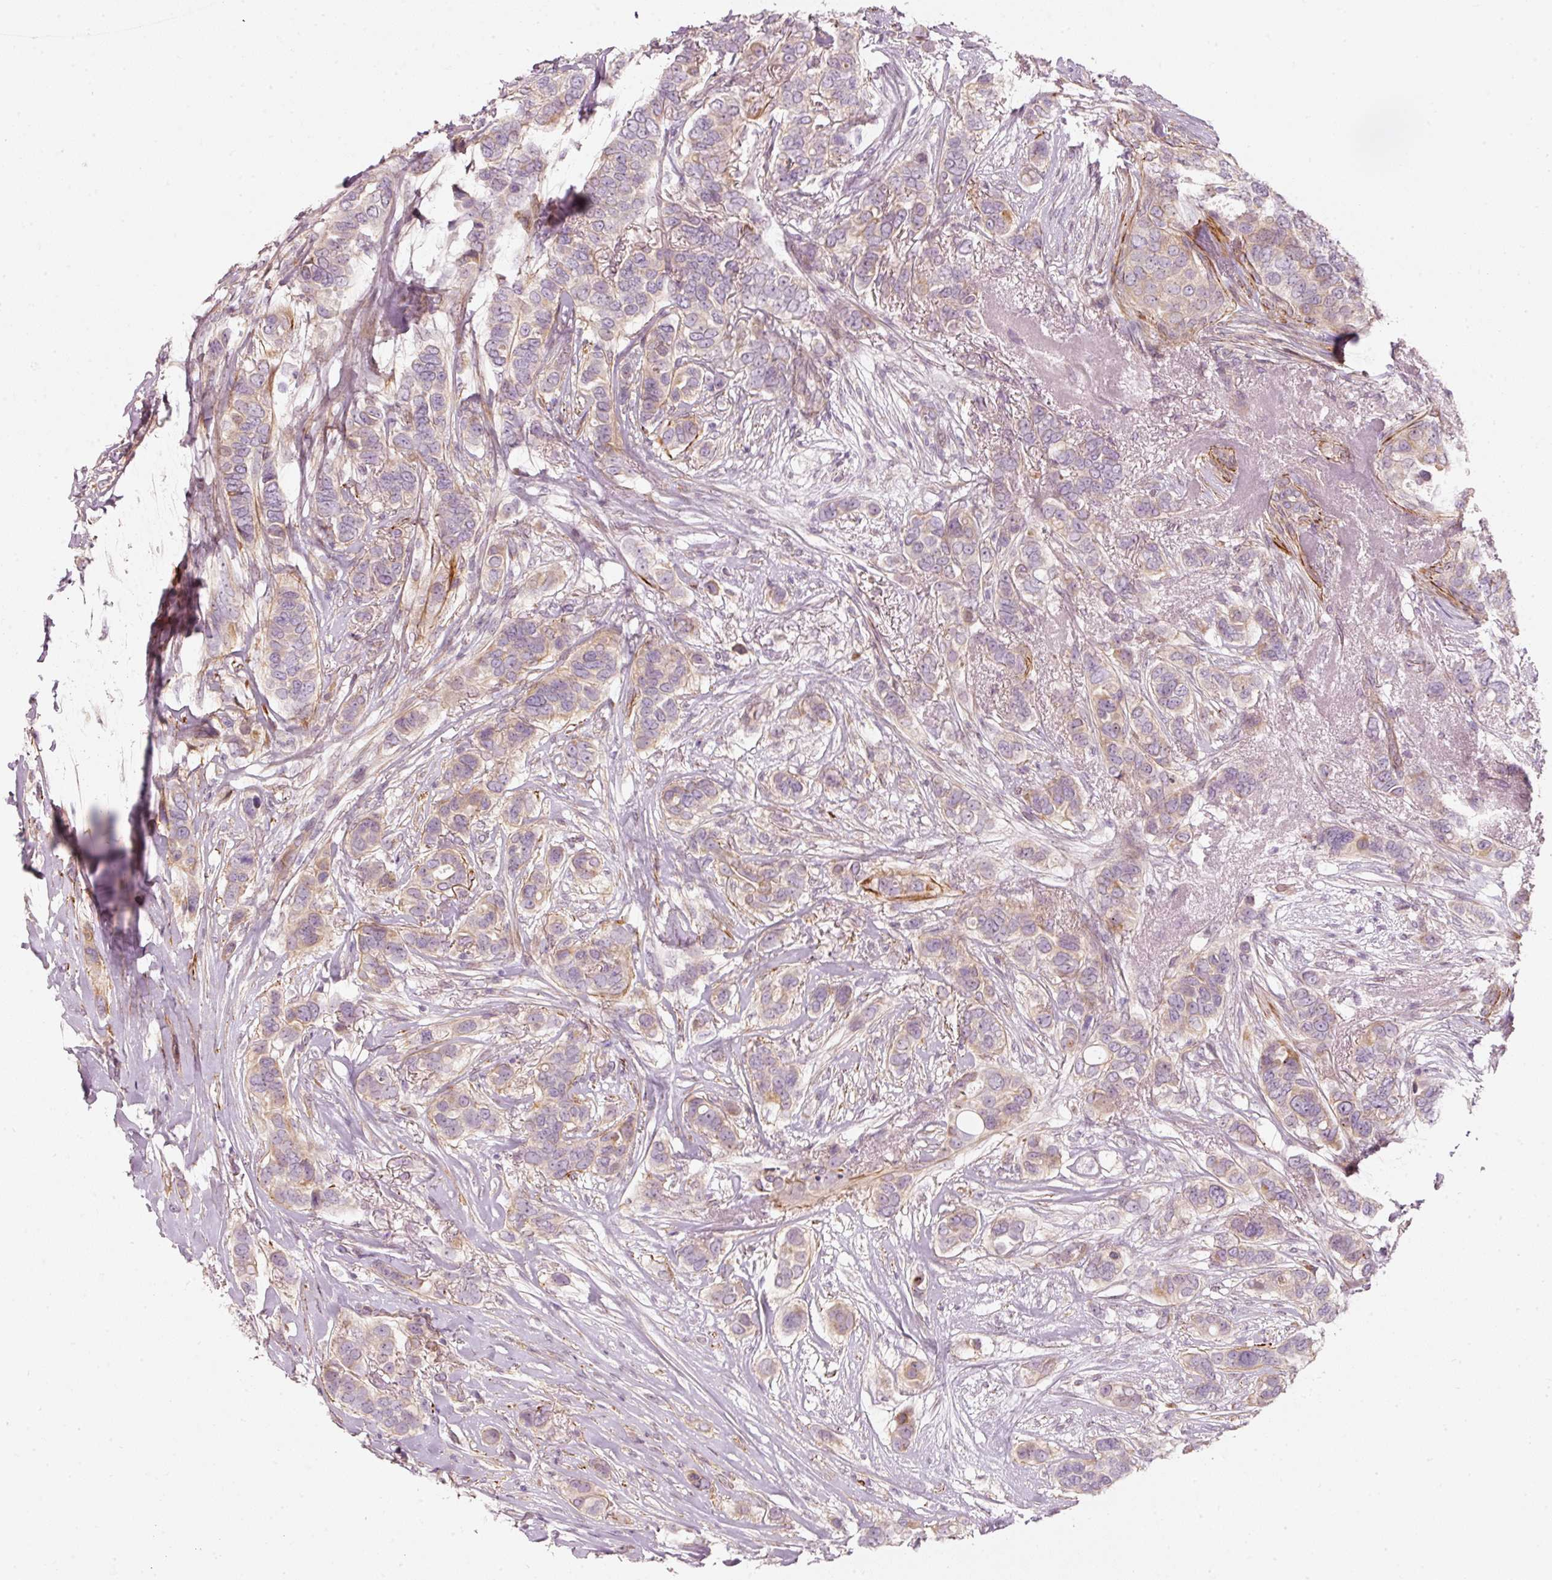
{"staining": {"intensity": "weak", "quantity": "<25%", "location": "cytoplasmic/membranous"}, "tissue": "breast cancer", "cell_type": "Tumor cells", "image_type": "cancer", "snomed": [{"axis": "morphology", "description": "Lobular carcinoma"}, {"axis": "topography", "description": "Breast"}], "caption": "The image exhibits no significant positivity in tumor cells of breast cancer (lobular carcinoma).", "gene": "KCNQ1", "patient": {"sex": "female", "age": 51}}